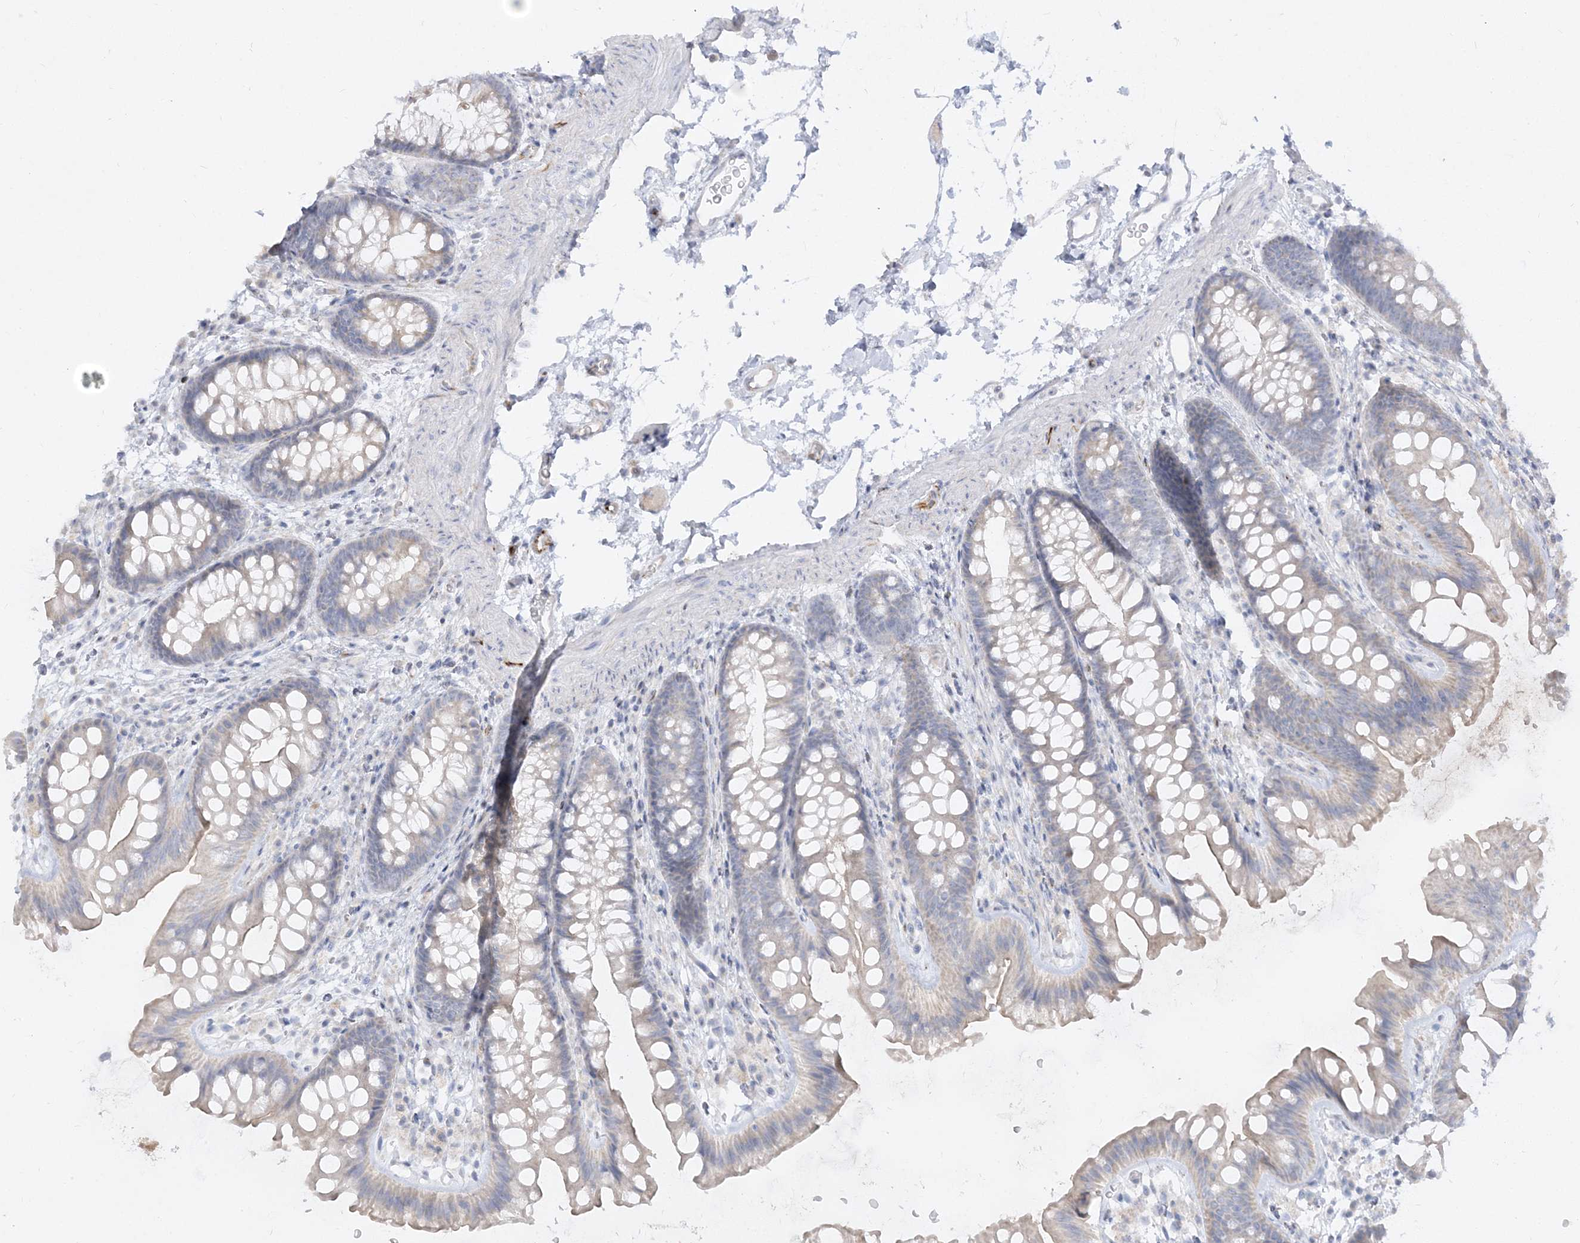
{"staining": {"intensity": "weak", "quantity": "25%-75%", "location": "cytoplasmic/membranous"}, "tissue": "colon", "cell_type": "Endothelial cells", "image_type": "normal", "snomed": [{"axis": "morphology", "description": "Normal tissue, NOS"}, {"axis": "topography", "description": "Colon"}], "caption": "Normal colon shows weak cytoplasmic/membranous expression in about 25%-75% of endothelial cells.", "gene": "GPAT2", "patient": {"sex": "female", "age": 62}}